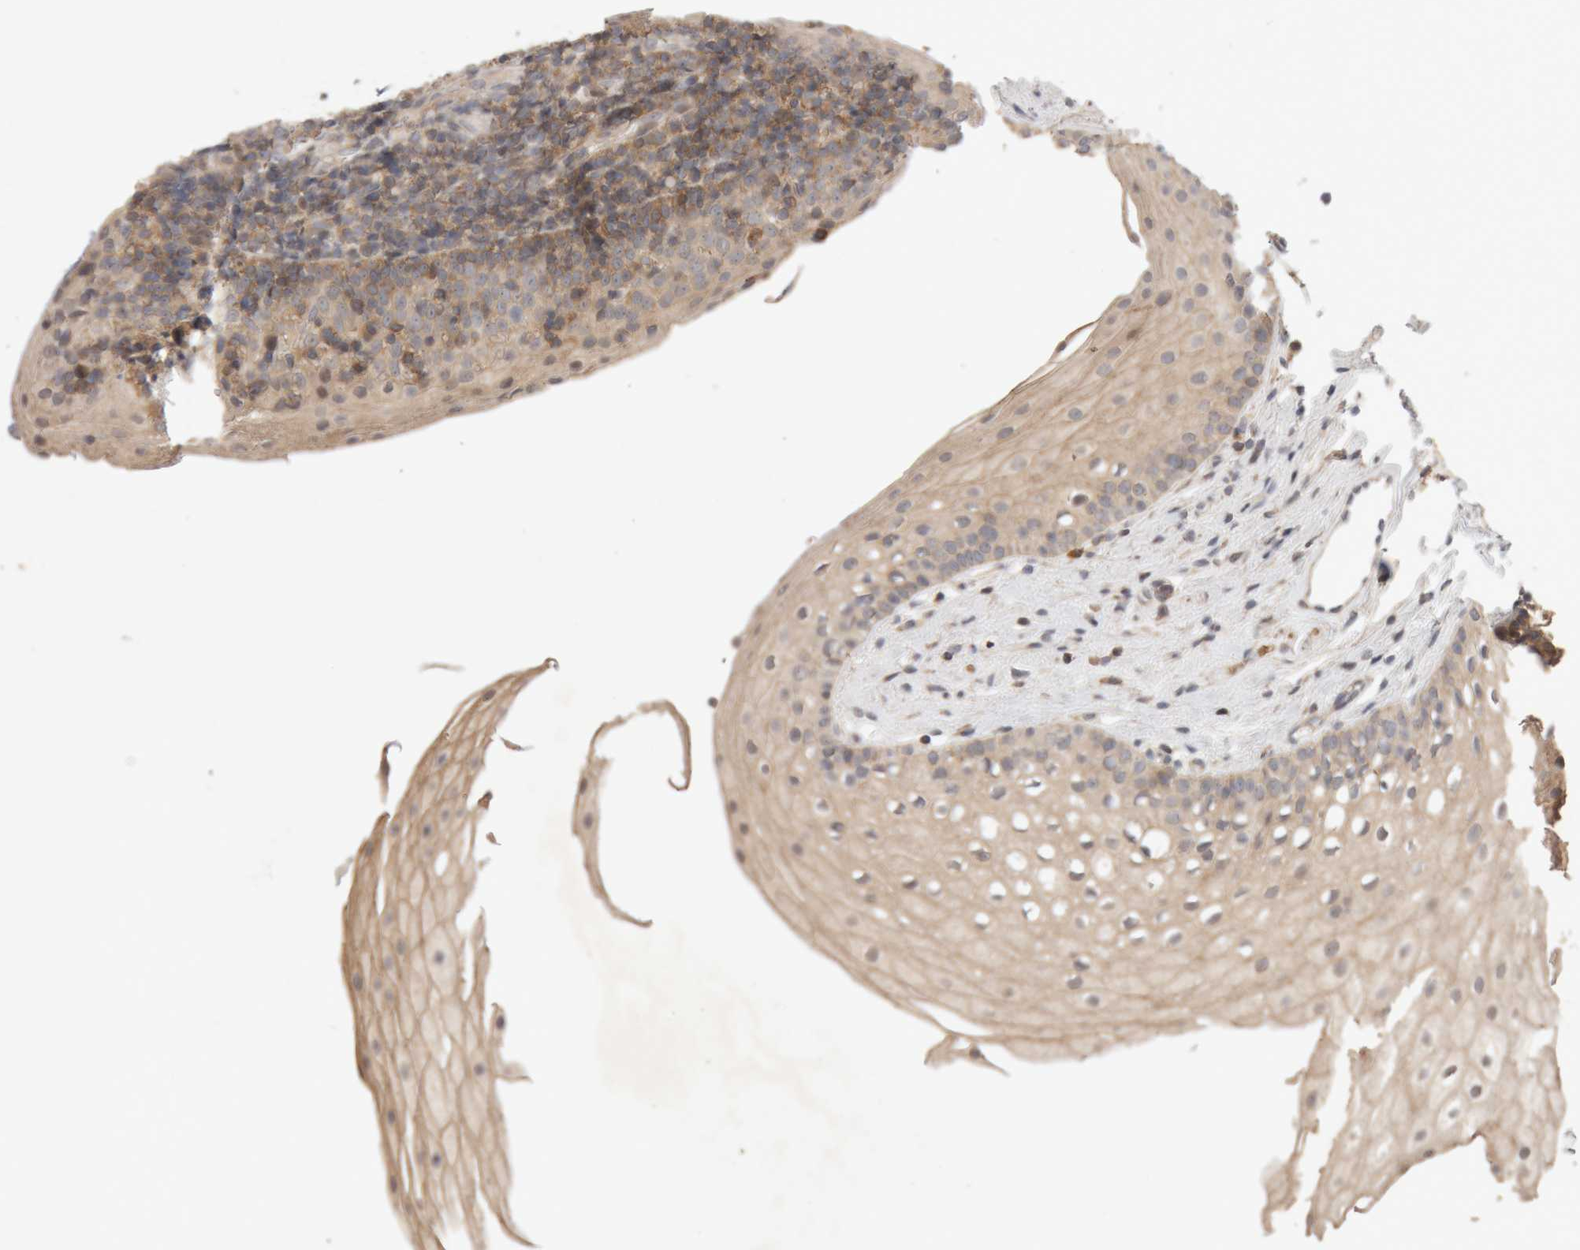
{"staining": {"intensity": "moderate", "quantity": ">75%", "location": "cytoplasmic/membranous"}, "tissue": "oral mucosa", "cell_type": "Squamous epithelial cells", "image_type": "normal", "snomed": [{"axis": "morphology", "description": "Normal tissue, NOS"}, {"axis": "topography", "description": "Oral tissue"}], "caption": "Protein staining by immunohistochemistry (IHC) displays moderate cytoplasmic/membranous expression in about >75% of squamous epithelial cells in normal oral mucosa.", "gene": "KIF21B", "patient": {"sex": "male", "age": 28}}